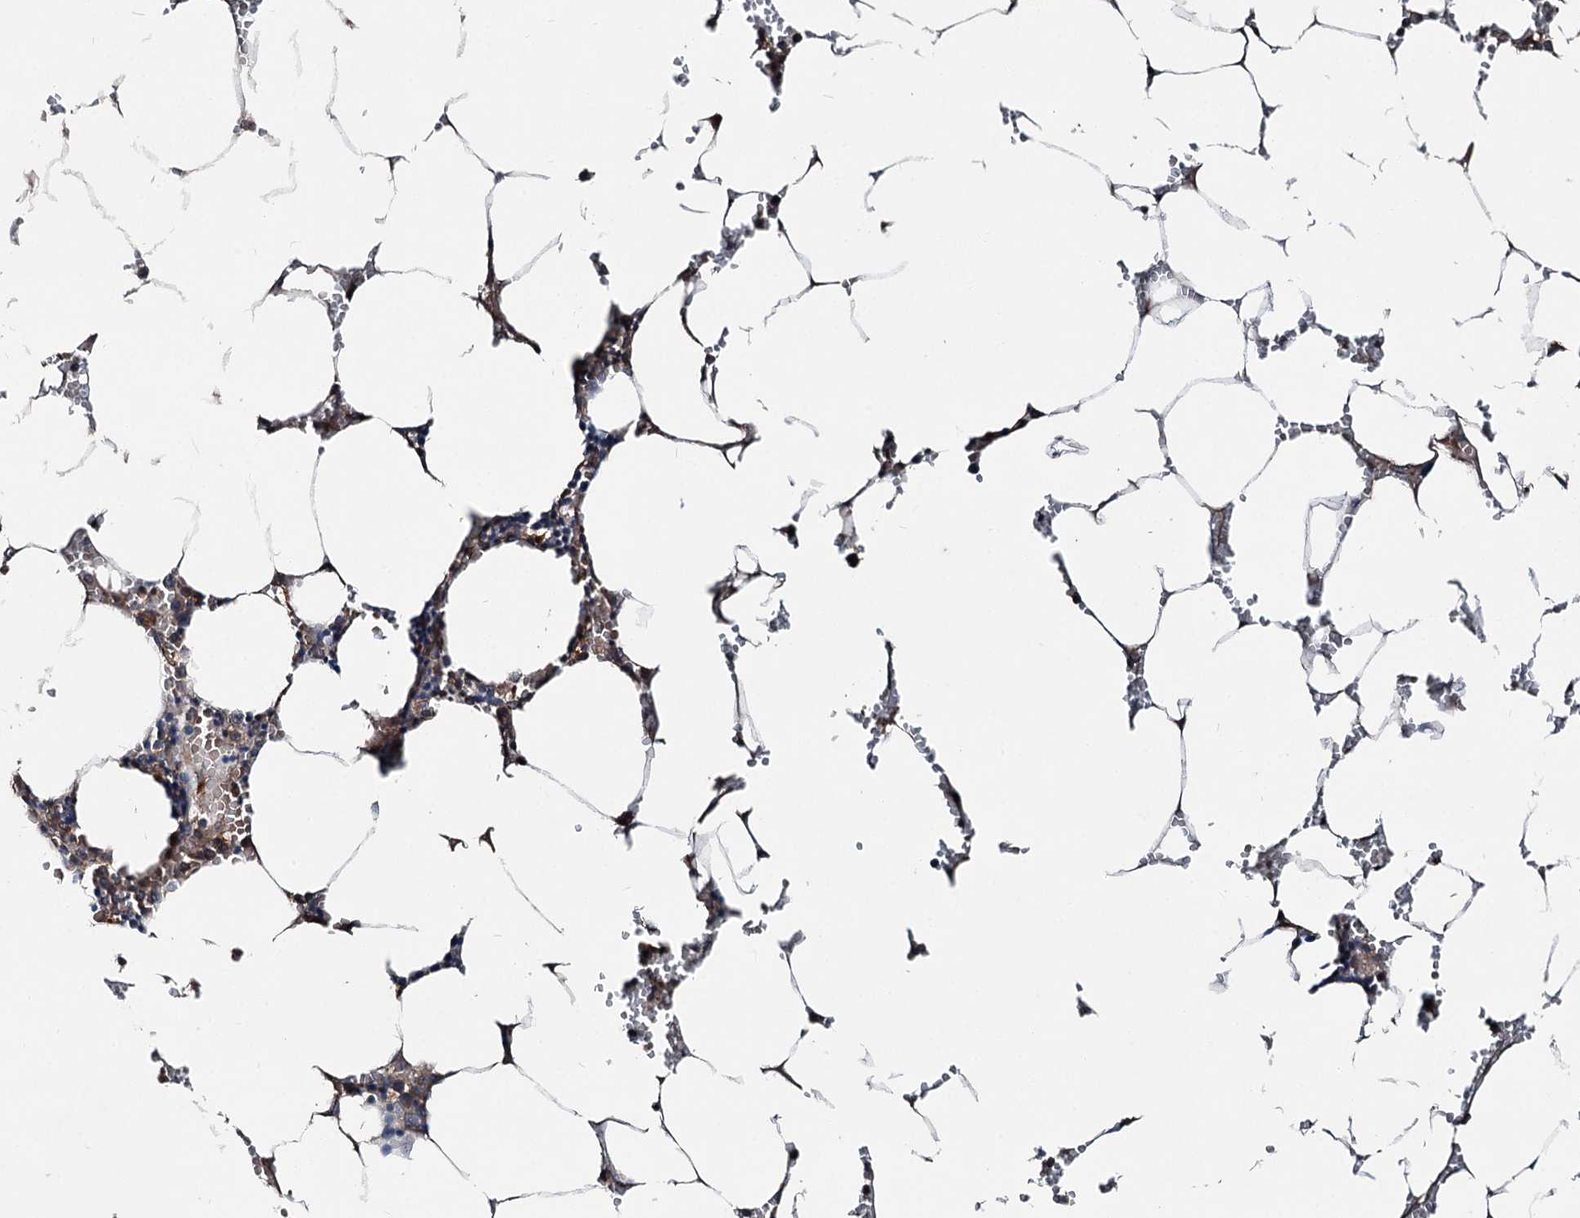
{"staining": {"intensity": "moderate", "quantity": "25%-75%", "location": "cytoplasmic/membranous"}, "tissue": "bone marrow", "cell_type": "Hematopoietic cells", "image_type": "normal", "snomed": [{"axis": "morphology", "description": "Normal tissue, NOS"}, {"axis": "topography", "description": "Bone marrow"}], "caption": "IHC histopathology image of unremarkable bone marrow: human bone marrow stained using IHC shows medium levels of moderate protein expression localized specifically in the cytoplasmic/membranous of hematopoietic cells, appearing as a cytoplasmic/membranous brown color.", "gene": "DDIAS", "patient": {"sex": "male", "age": 70}}